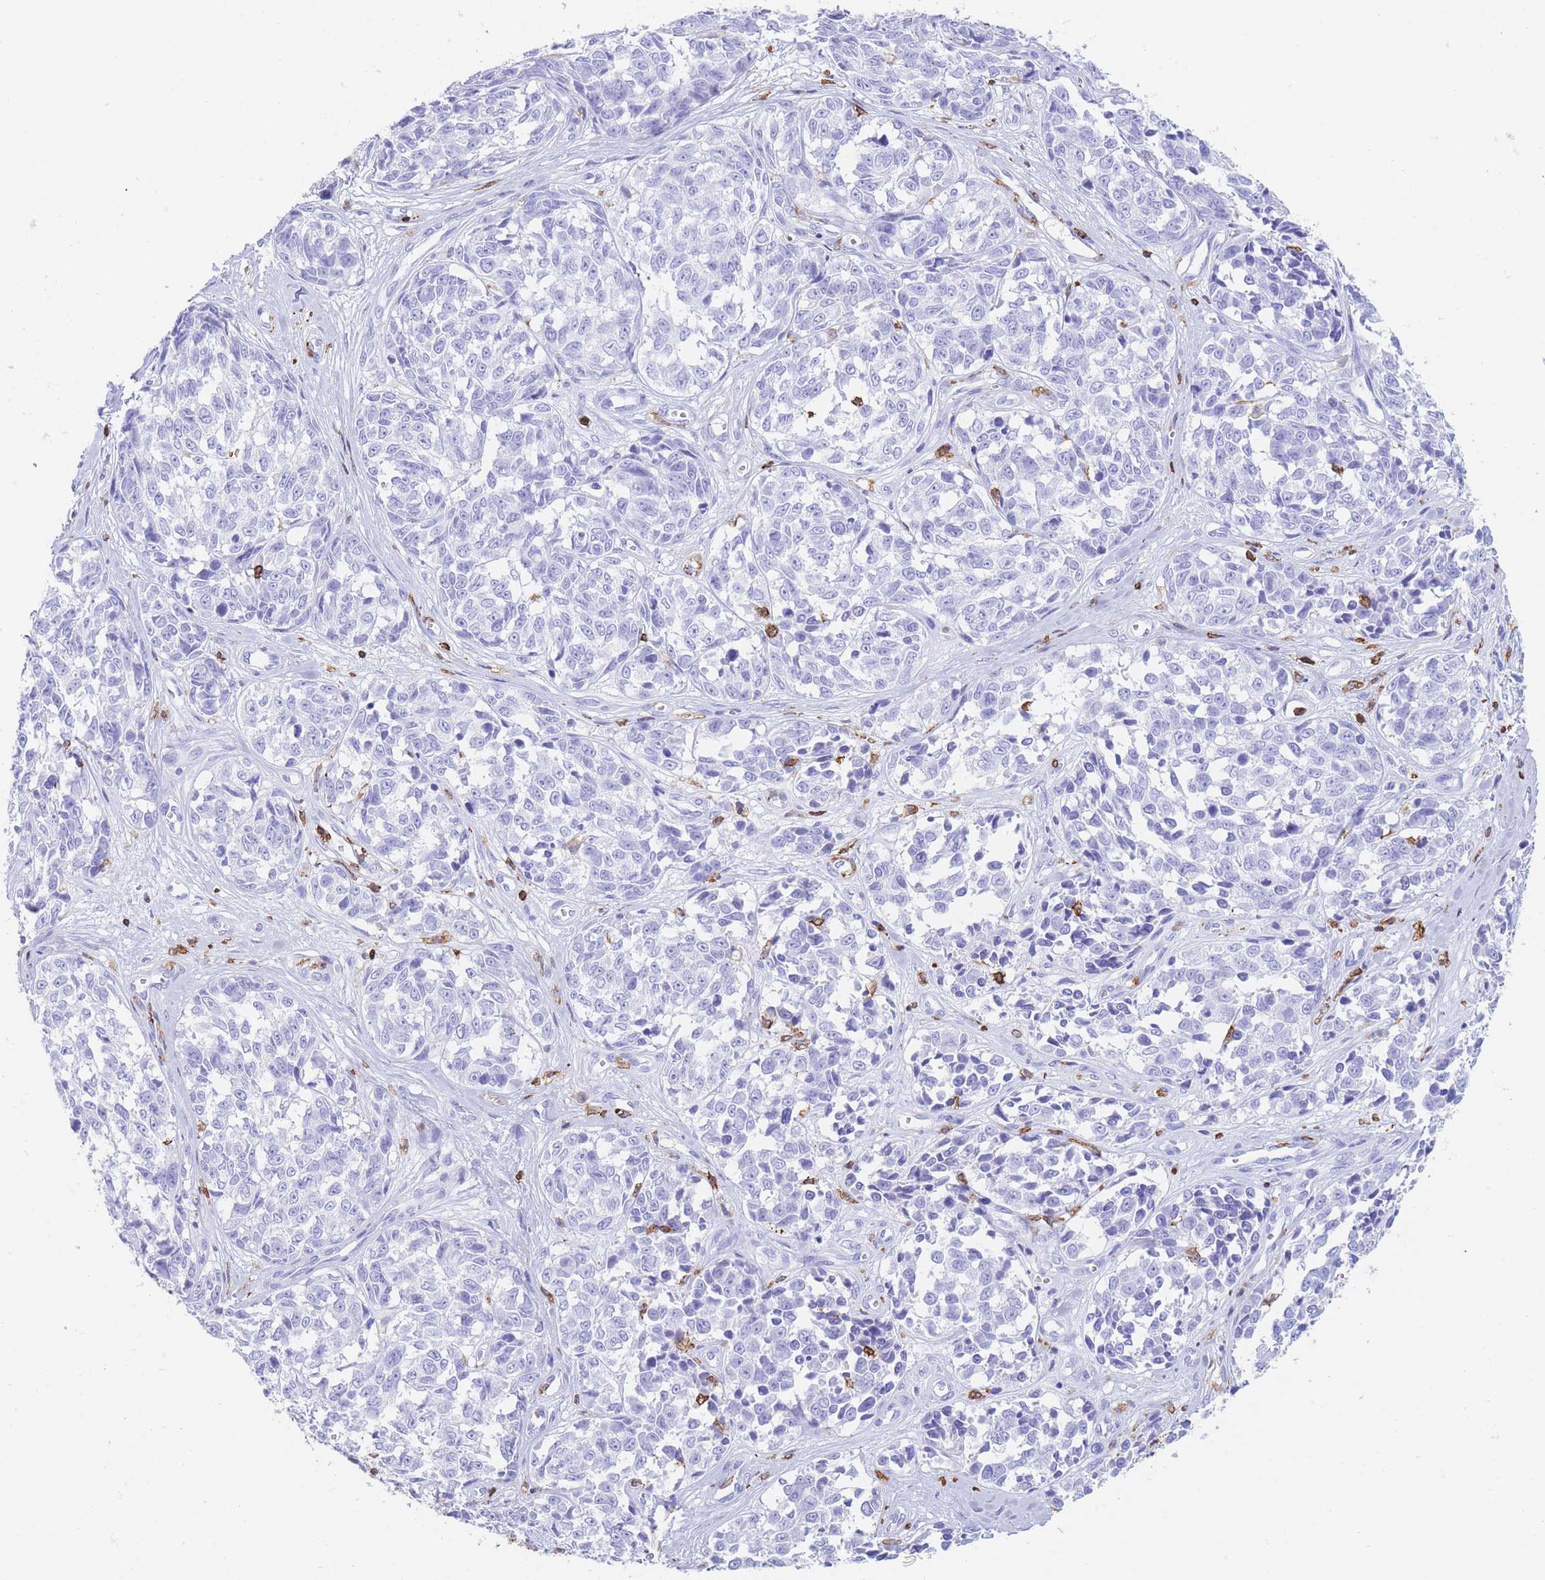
{"staining": {"intensity": "negative", "quantity": "none", "location": "none"}, "tissue": "melanoma", "cell_type": "Tumor cells", "image_type": "cancer", "snomed": [{"axis": "morphology", "description": "Normal tissue, NOS"}, {"axis": "morphology", "description": "Malignant melanoma, NOS"}, {"axis": "topography", "description": "Skin"}], "caption": "A photomicrograph of melanoma stained for a protein reveals no brown staining in tumor cells. Brightfield microscopy of IHC stained with DAB (brown) and hematoxylin (blue), captured at high magnification.", "gene": "CORO1A", "patient": {"sex": "female", "age": 64}}